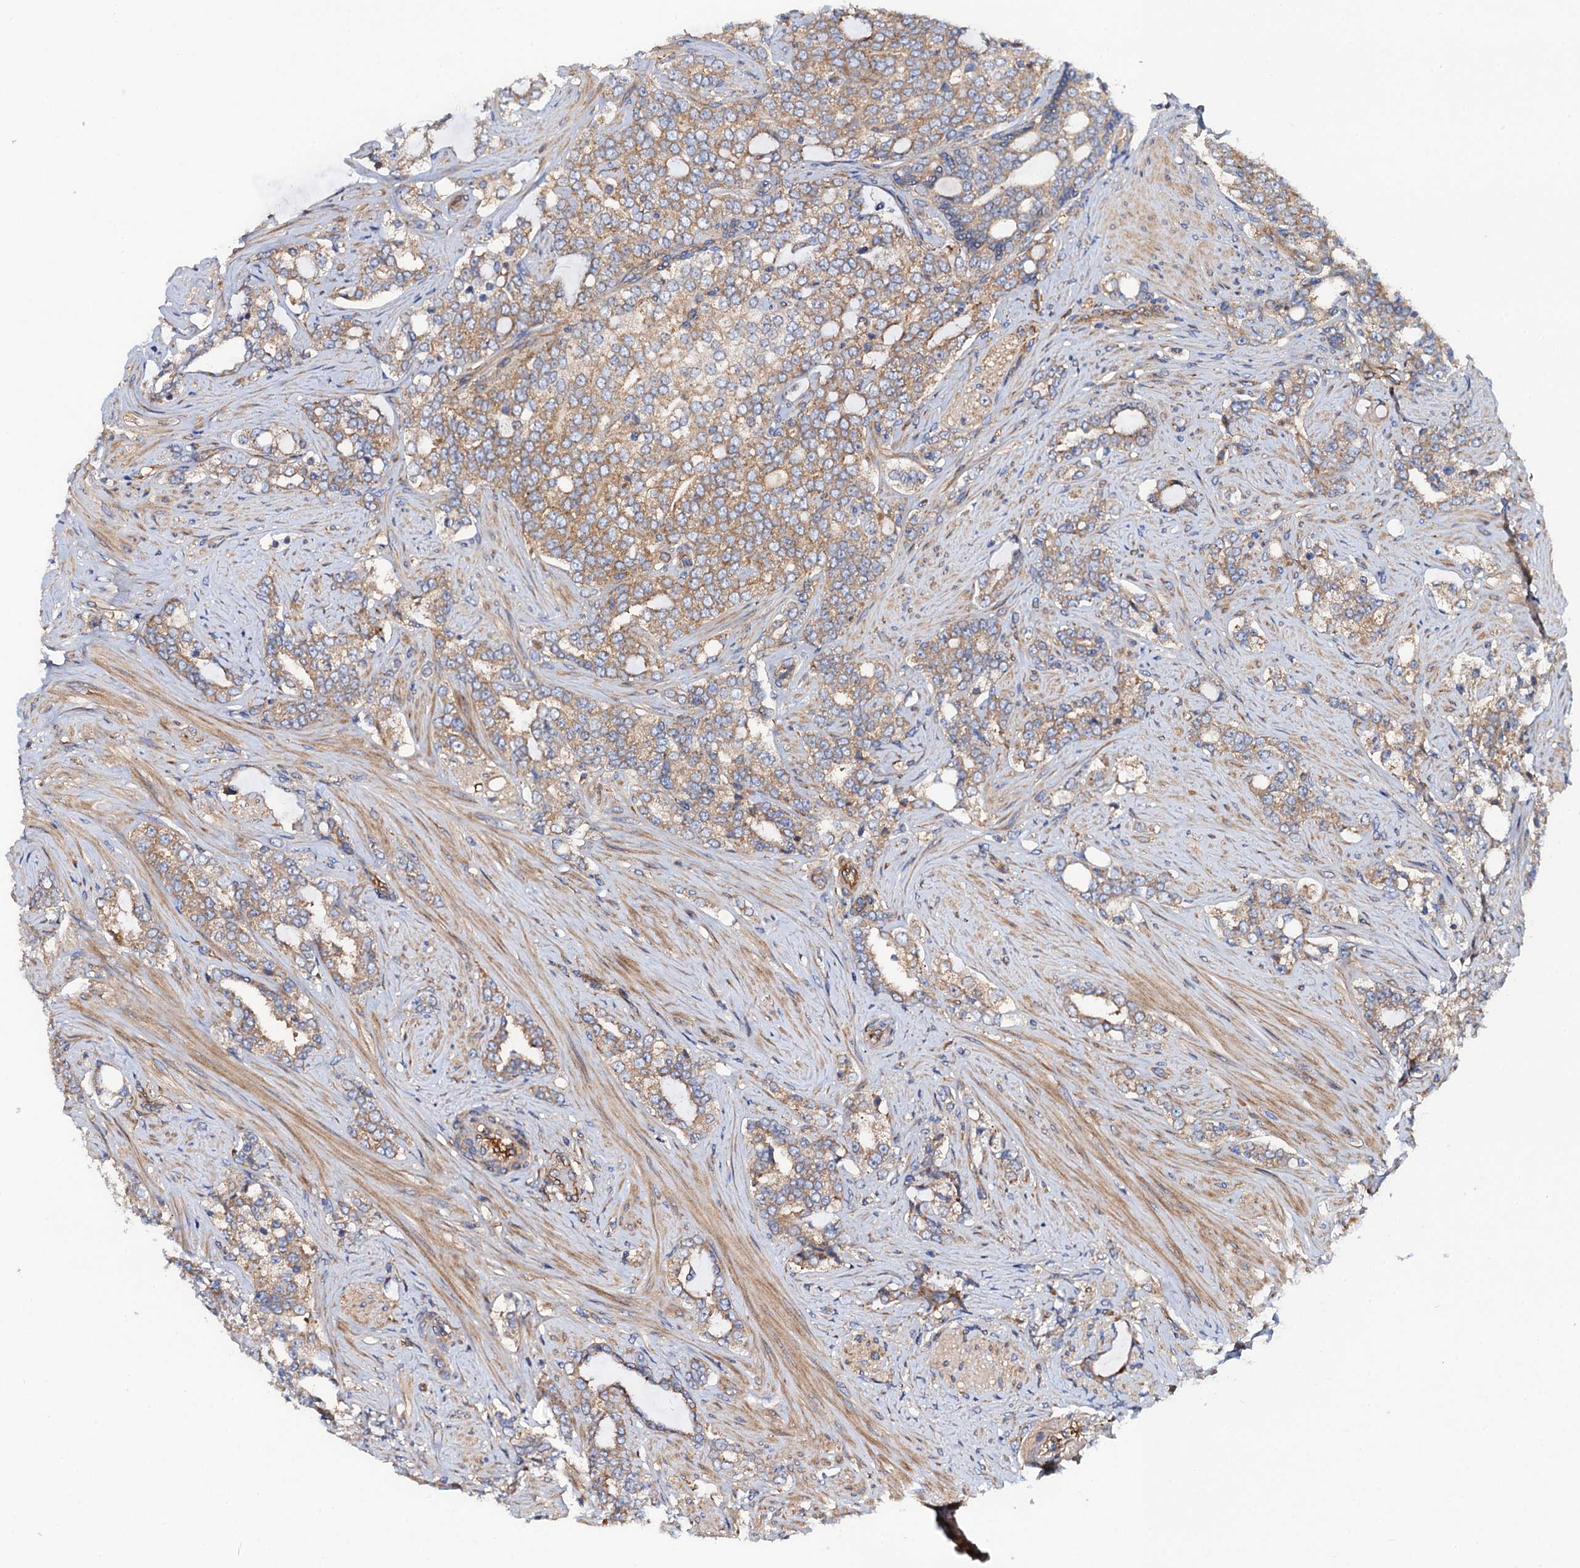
{"staining": {"intensity": "moderate", "quantity": "25%-75%", "location": "cytoplasmic/membranous"}, "tissue": "prostate cancer", "cell_type": "Tumor cells", "image_type": "cancer", "snomed": [{"axis": "morphology", "description": "Adenocarcinoma, High grade"}, {"axis": "topography", "description": "Prostate"}], "caption": "Prostate cancer (high-grade adenocarcinoma) stained with a brown dye displays moderate cytoplasmic/membranous positive expression in about 25%-75% of tumor cells.", "gene": "MRPL48", "patient": {"sex": "male", "age": 64}}